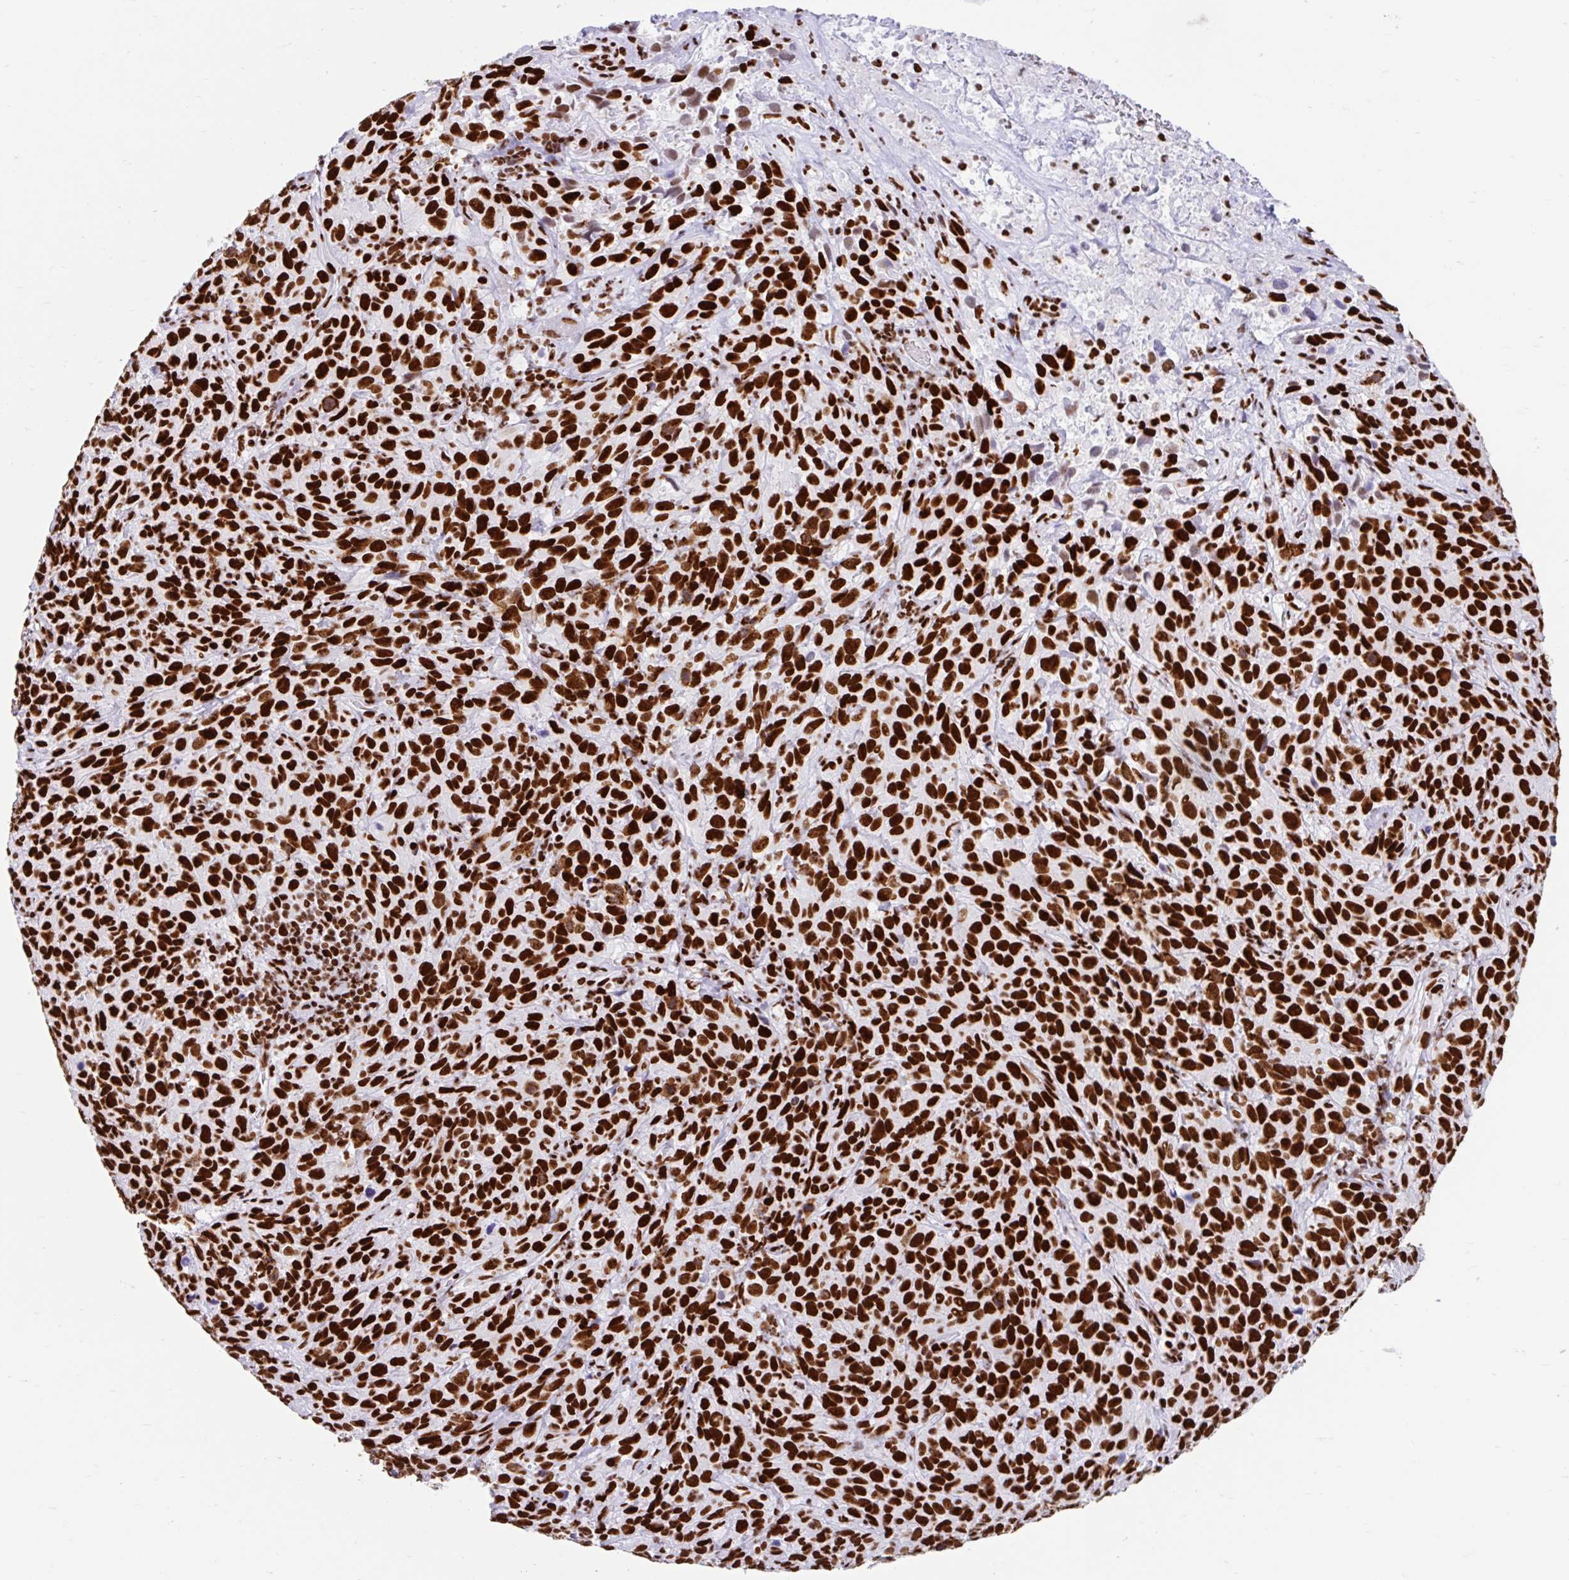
{"staining": {"intensity": "strong", "quantity": ">75%", "location": "nuclear"}, "tissue": "cervical cancer", "cell_type": "Tumor cells", "image_type": "cancer", "snomed": [{"axis": "morphology", "description": "Squamous cell carcinoma, NOS"}, {"axis": "topography", "description": "Cervix"}], "caption": "Protein expression analysis of cervical squamous cell carcinoma exhibits strong nuclear positivity in about >75% of tumor cells.", "gene": "KHDRBS1", "patient": {"sex": "female", "age": 51}}